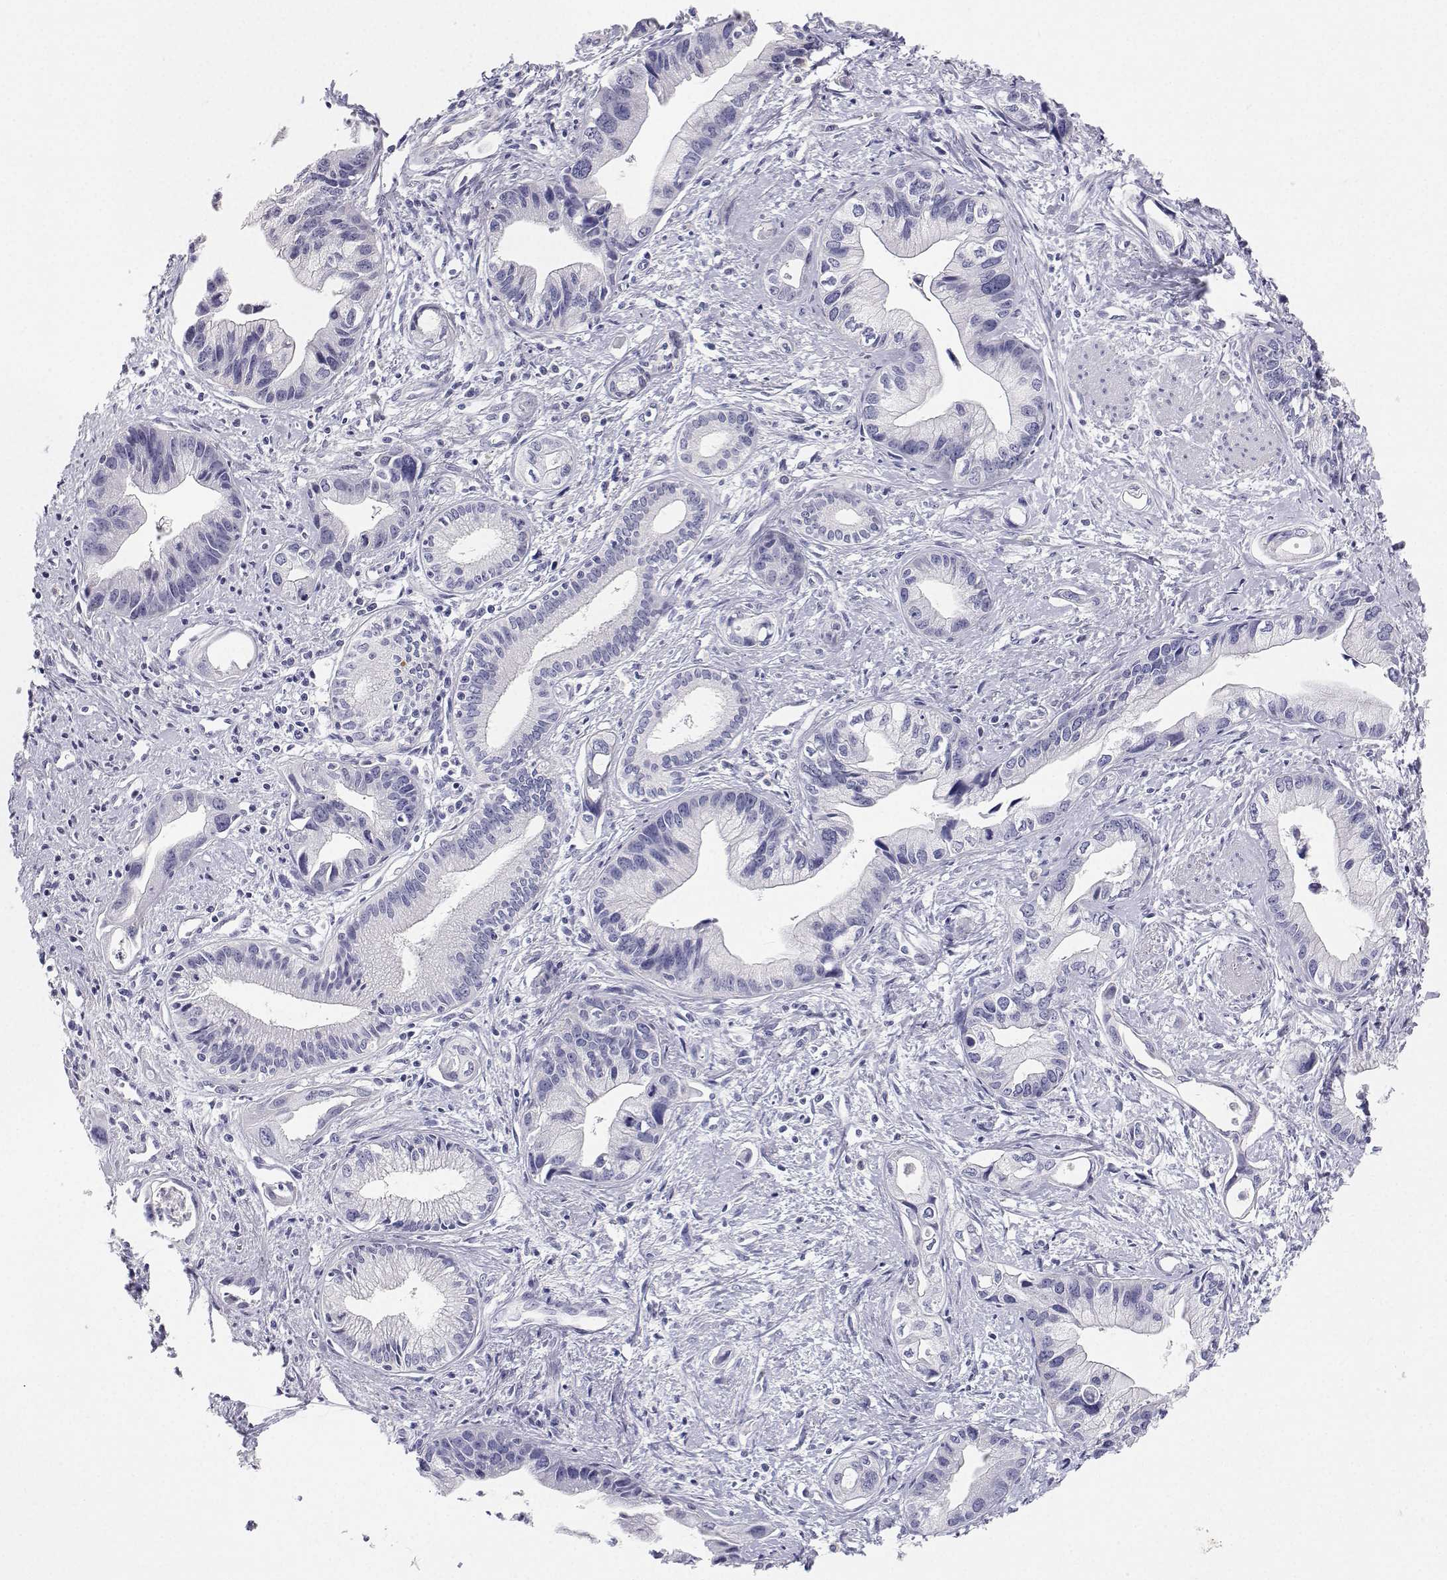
{"staining": {"intensity": "negative", "quantity": "none", "location": "none"}, "tissue": "pancreatic cancer", "cell_type": "Tumor cells", "image_type": "cancer", "snomed": [{"axis": "morphology", "description": "Adenocarcinoma, NOS"}, {"axis": "topography", "description": "Pancreas"}], "caption": "A histopathology image of adenocarcinoma (pancreatic) stained for a protein reveals no brown staining in tumor cells. (DAB (3,3'-diaminobenzidine) immunohistochemistry, high magnification).", "gene": "BHMT", "patient": {"sex": "female", "age": 61}}